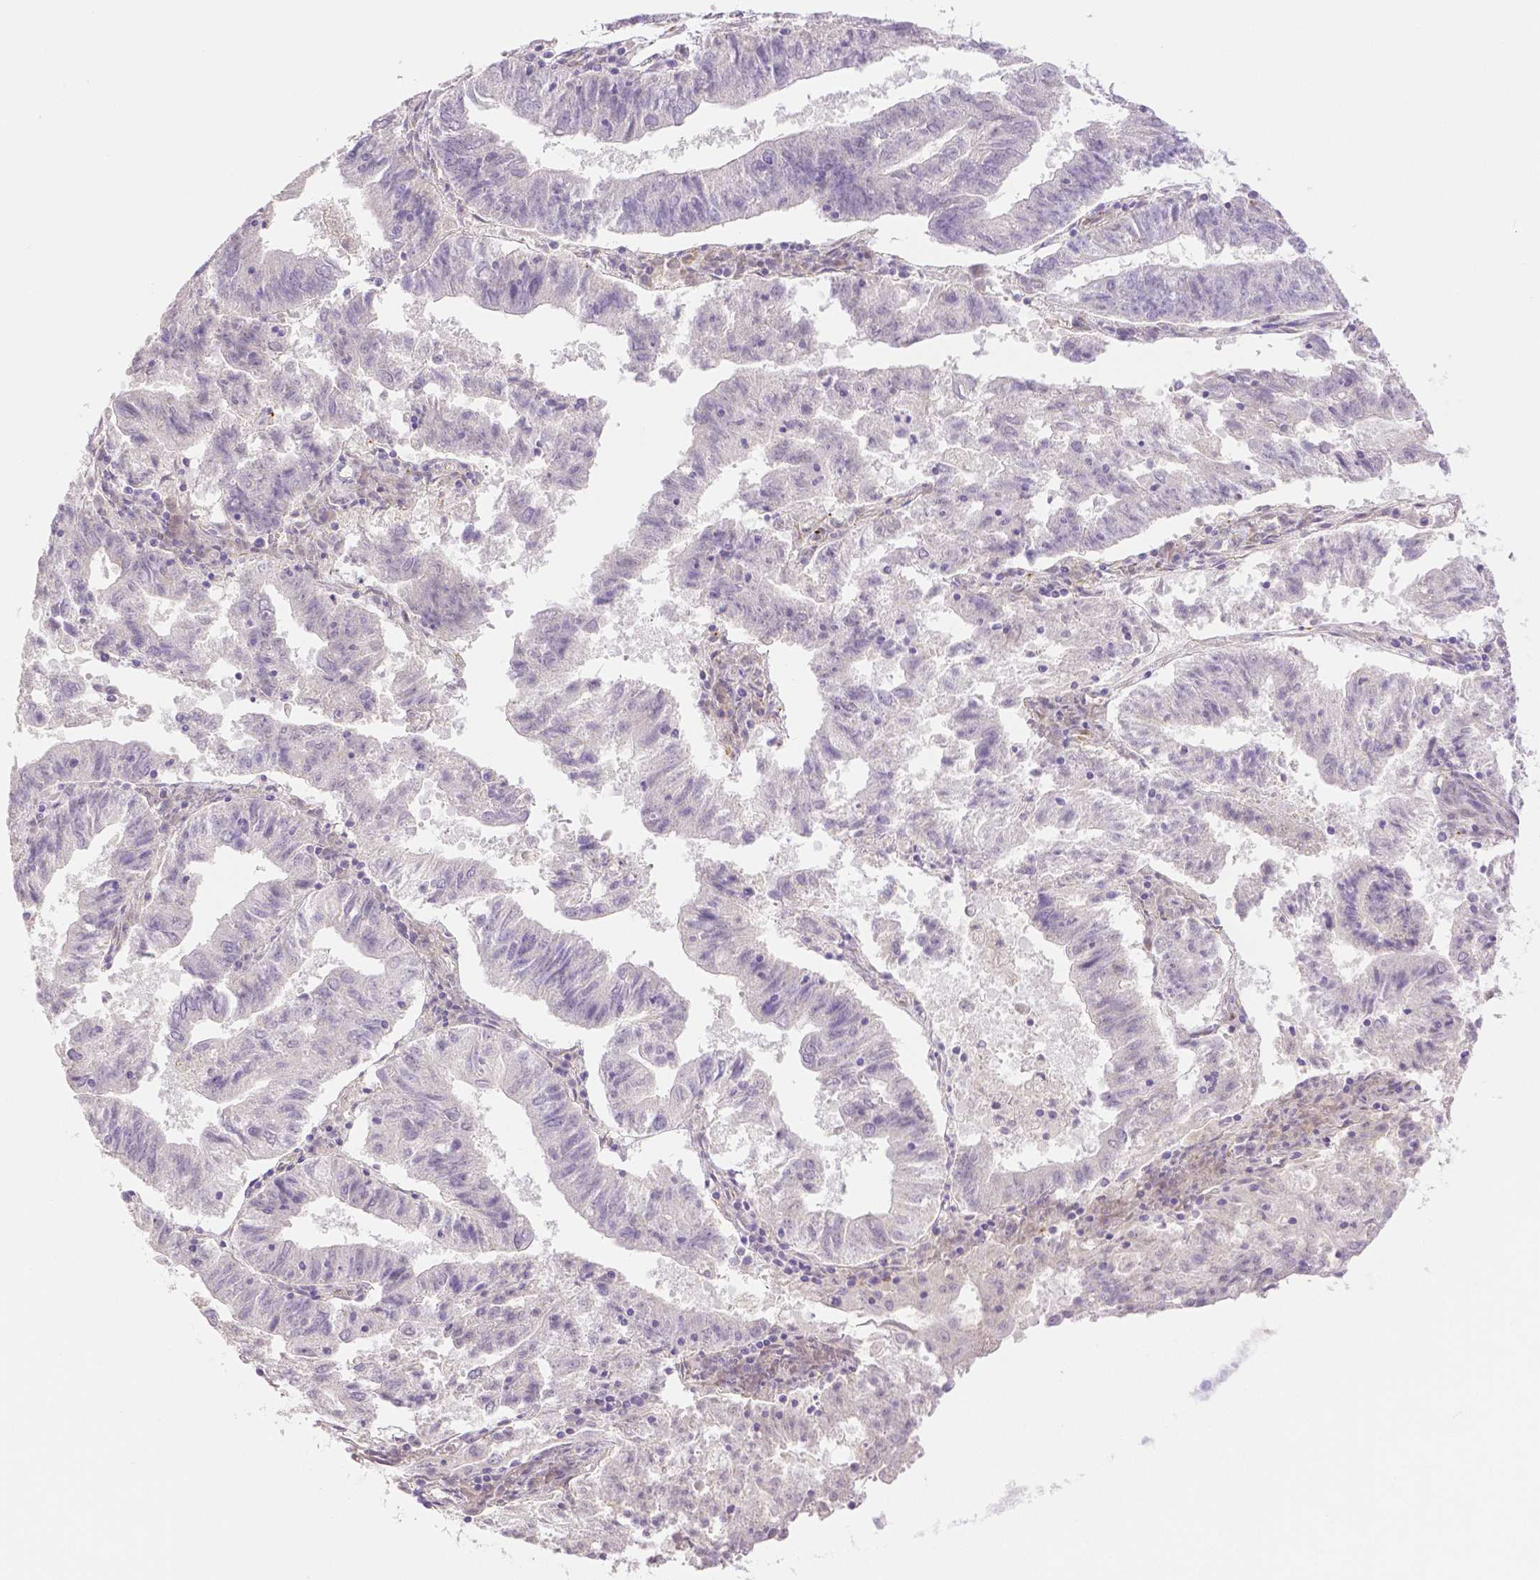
{"staining": {"intensity": "negative", "quantity": "none", "location": "none"}, "tissue": "endometrial cancer", "cell_type": "Tumor cells", "image_type": "cancer", "snomed": [{"axis": "morphology", "description": "Adenocarcinoma, NOS"}, {"axis": "topography", "description": "Endometrium"}], "caption": "Micrograph shows no protein staining in tumor cells of endometrial cancer tissue.", "gene": "THY1", "patient": {"sex": "female", "age": 82}}